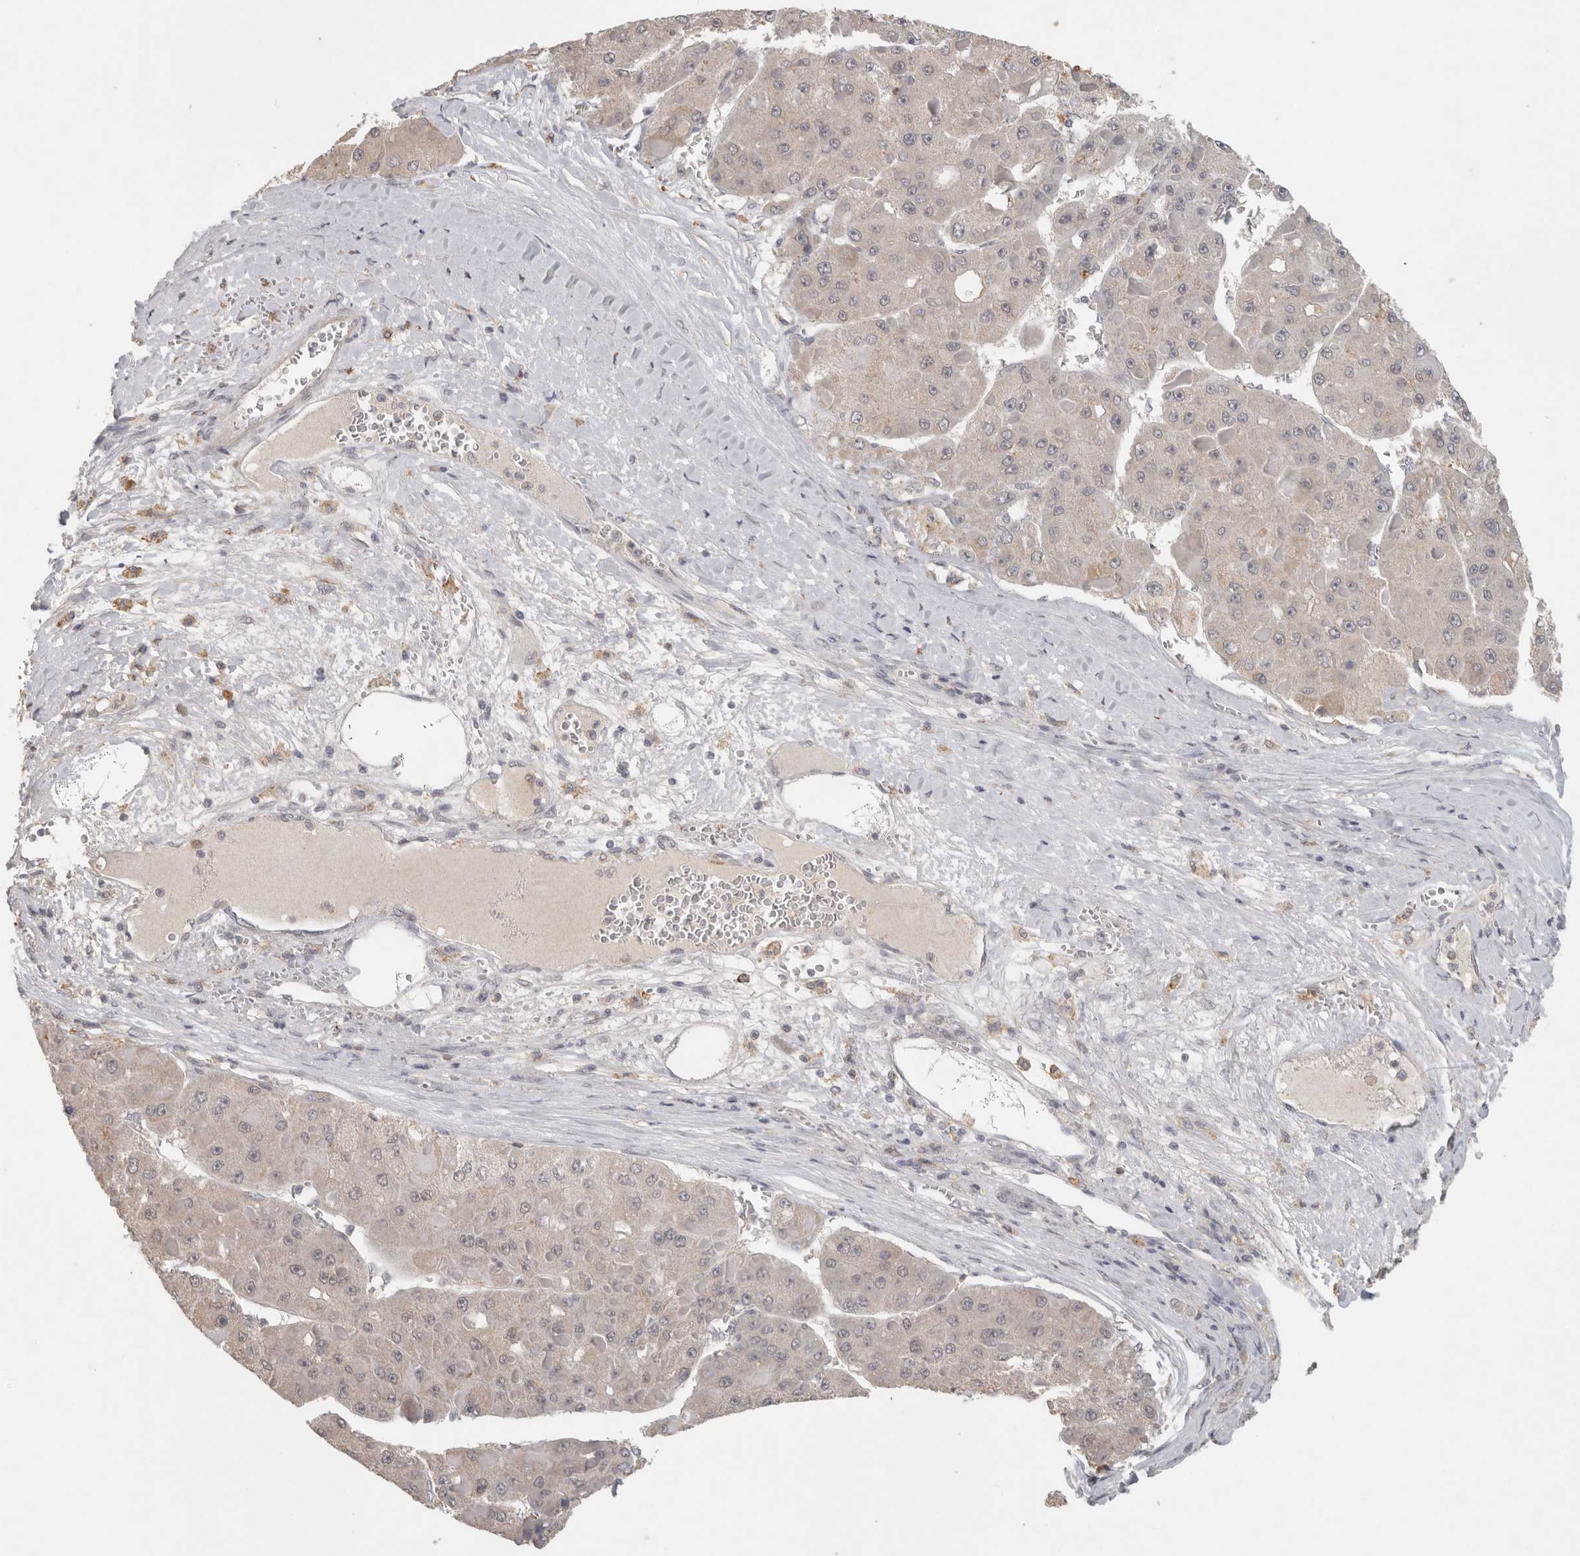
{"staining": {"intensity": "negative", "quantity": "none", "location": "none"}, "tissue": "liver cancer", "cell_type": "Tumor cells", "image_type": "cancer", "snomed": [{"axis": "morphology", "description": "Carcinoma, Hepatocellular, NOS"}, {"axis": "topography", "description": "Liver"}], "caption": "IHC histopathology image of neoplastic tissue: liver cancer (hepatocellular carcinoma) stained with DAB reveals no significant protein positivity in tumor cells.", "gene": "HAVCR2", "patient": {"sex": "female", "age": 73}}